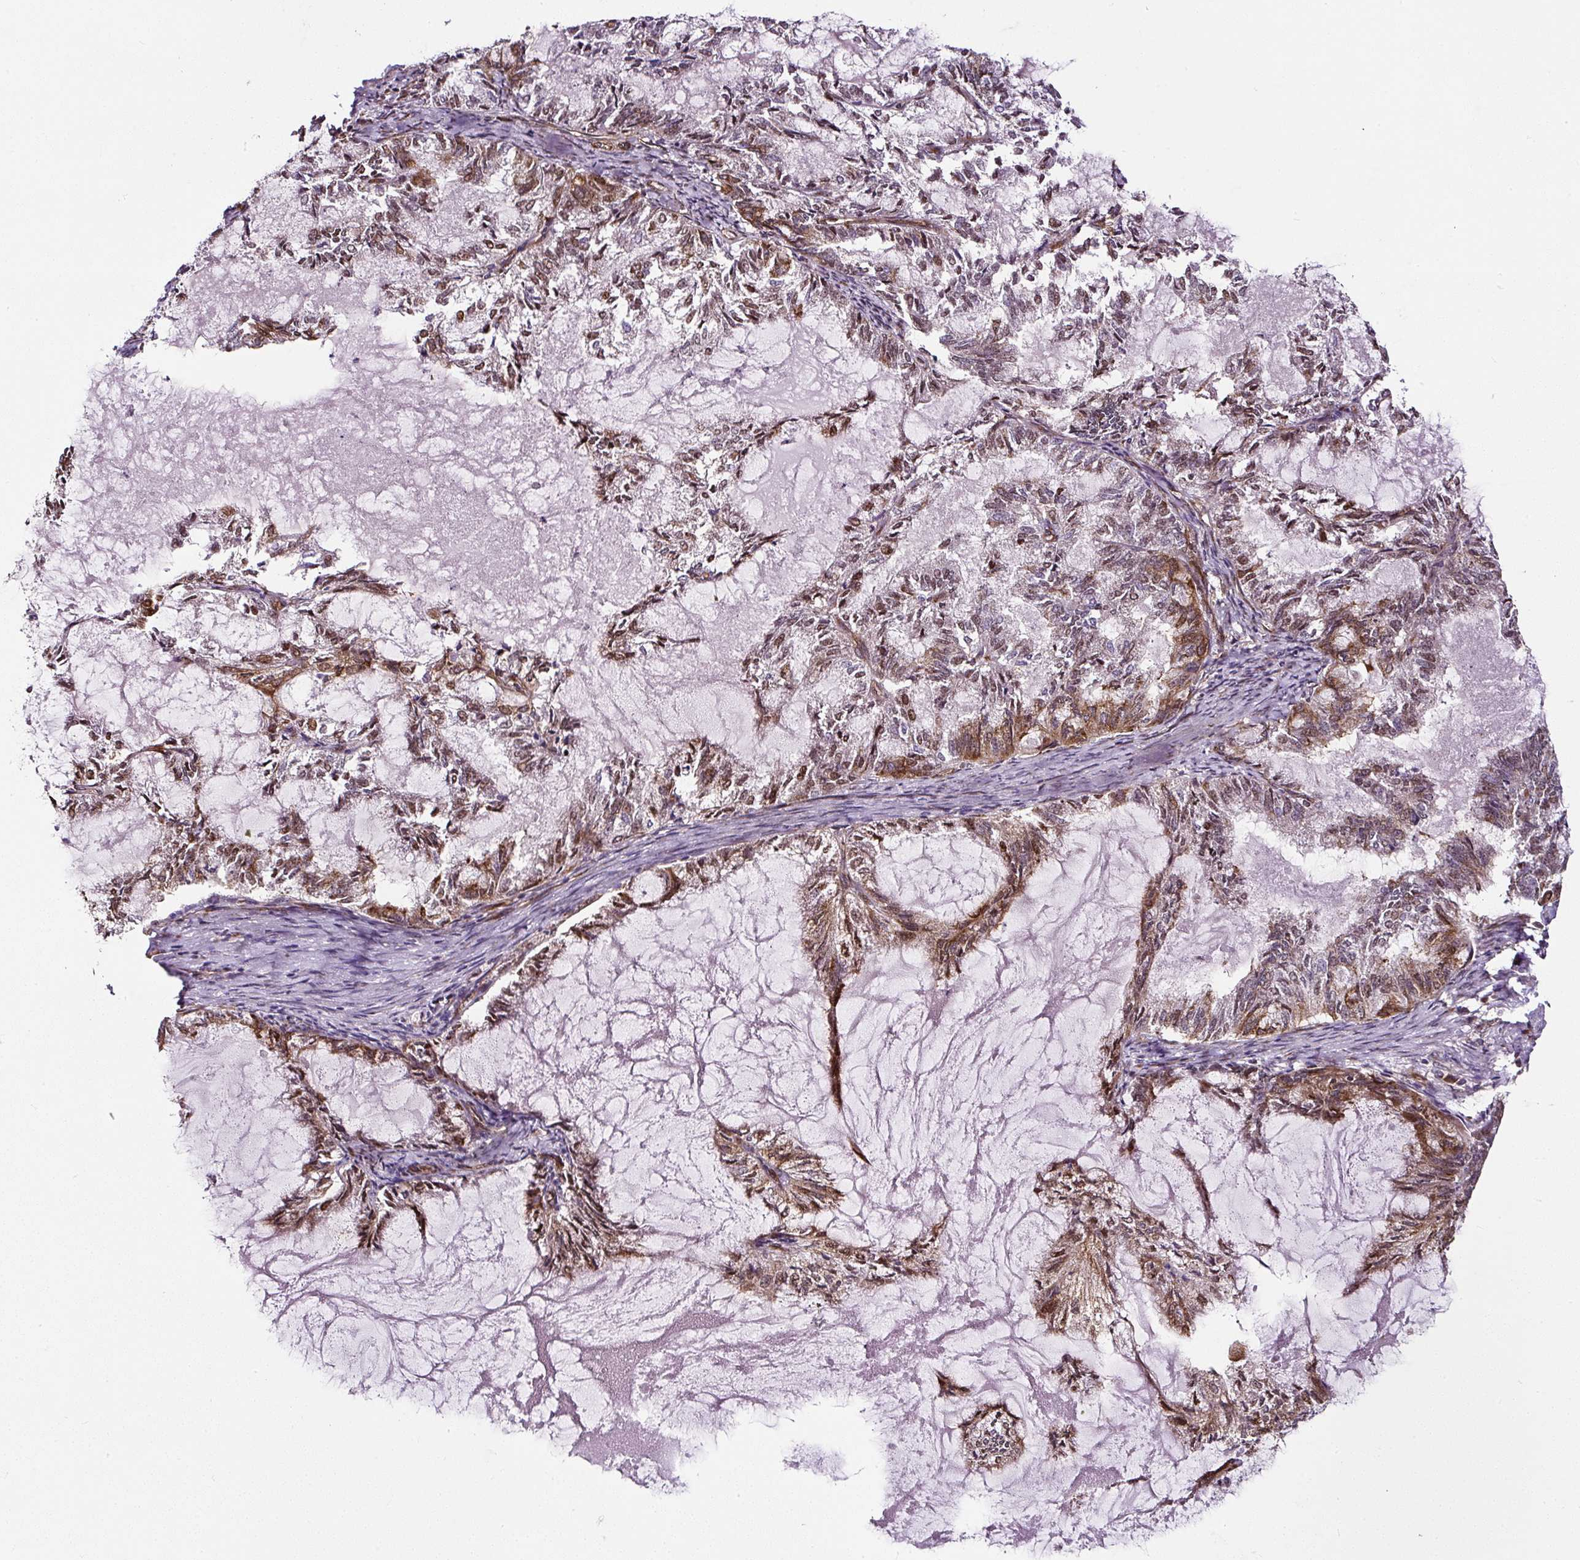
{"staining": {"intensity": "moderate", "quantity": ">75%", "location": "cytoplasmic/membranous,nuclear"}, "tissue": "endometrial cancer", "cell_type": "Tumor cells", "image_type": "cancer", "snomed": [{"axis": "morphology", "description": "Adenocarcinoma, NOS"}, {"axis": "topography", "description": "Endometrium"}], "caption": "Endometrial cancer tissue demonstrates moderate cytoplasmic/membranous and nuclear positivity in about >75% of tumor cells, visualized by immunohistochemistry. (DAB (3,3'-diaminobenzidine) = brown stain, brightfield microscopy at high magnification).", "gene": "KDM4E", "patient": {"sex": "female", "age": 86}}